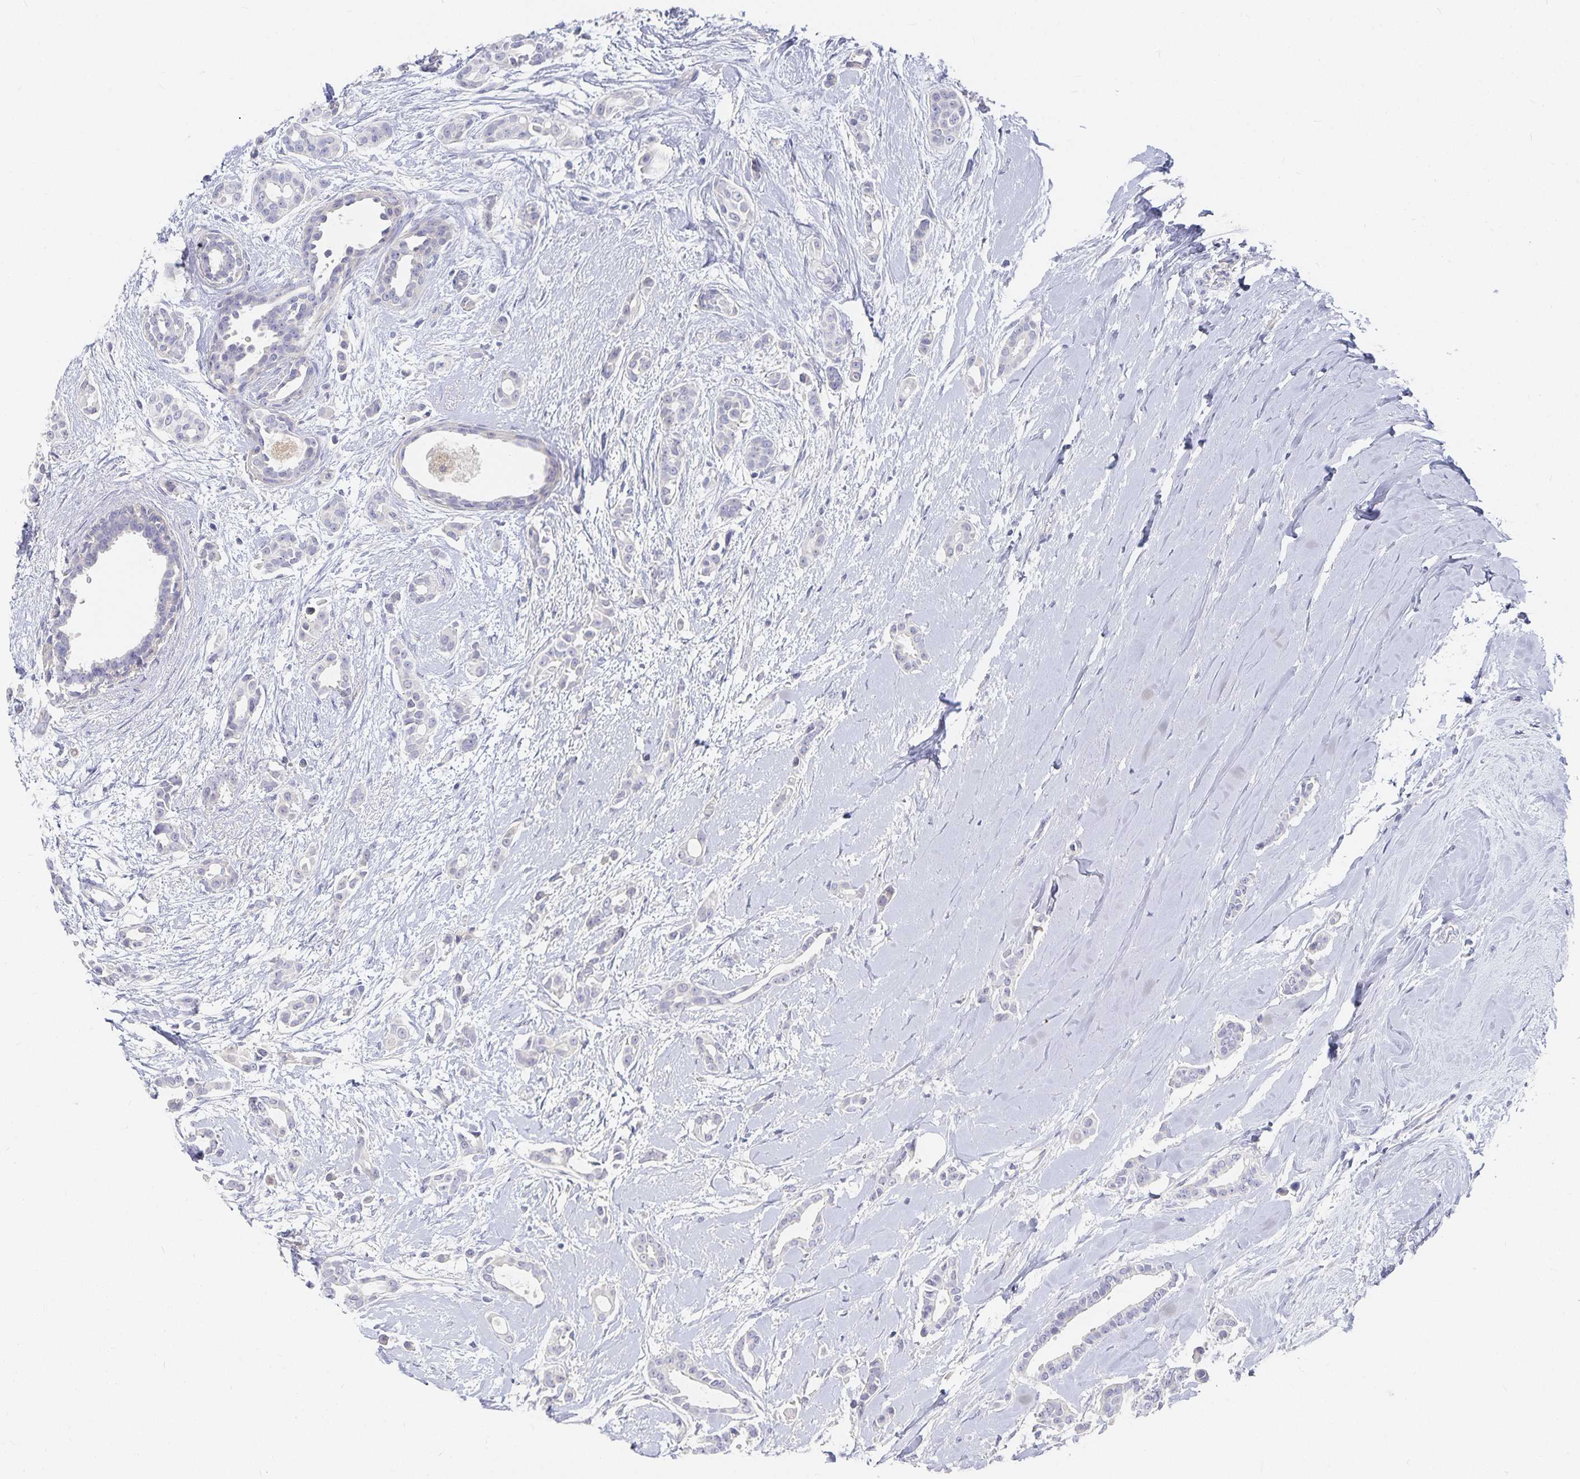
{"staining": {"intensity": "negative", "quantity": "none", "location": "none"}, "tissue": "breast cancer", "cell_type": "Tumor cells", "image_type": "cancer", "snomed": [{"axis": "morphology", "description": "Duct carcinoma"}, {"axis": "topography", "description": "Breast"}], "caption": "Tumor cells are negative for brown protein staining in breast cancer.", "gene": "DNAH9", "patient": {"sex": "female", "age": 64}}